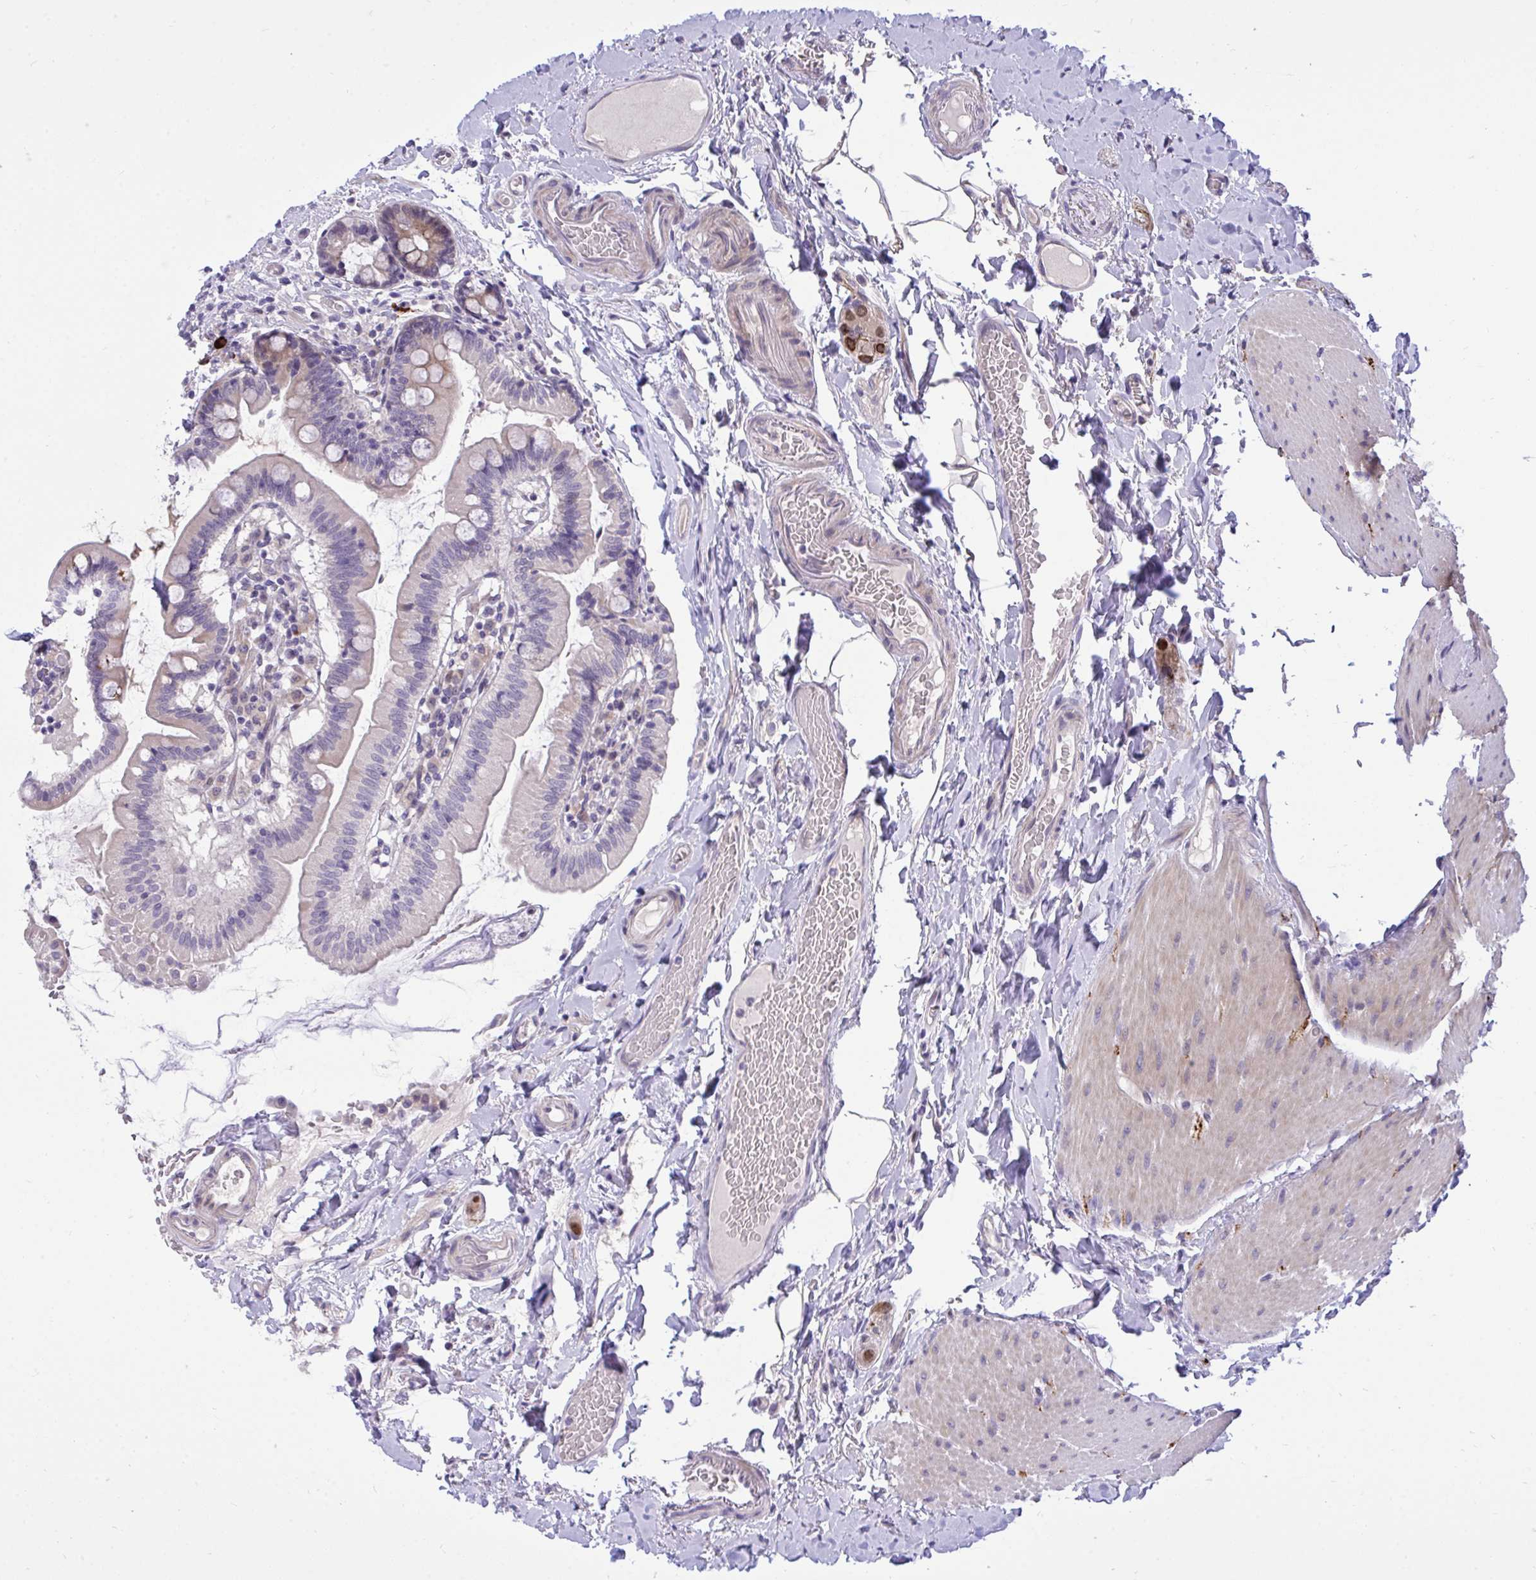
{"staining": {"intensity": "weak", "quantity": "25%-75%", "location": "cytoplasmic/membranous"}, "tissue": "small intestine", "cell_type": "Glandular cells", "image_type": "normal", "snomed": [{"axis": "morphology", "description": "Normal tissue, NOS"}, {"axis": "topography", "description": "Small intestine"}], "caption": "Small intestine stained with immunohistochemistry (IHC) reveals weak cytoplasmic/membranous positivity in approximately 25%-75% of glandular cells. (Brightfield microscopy of DAB IHC at high magnification).", "gene": "HMBOX1", "patient": {"sex": "female", "age": 64}}